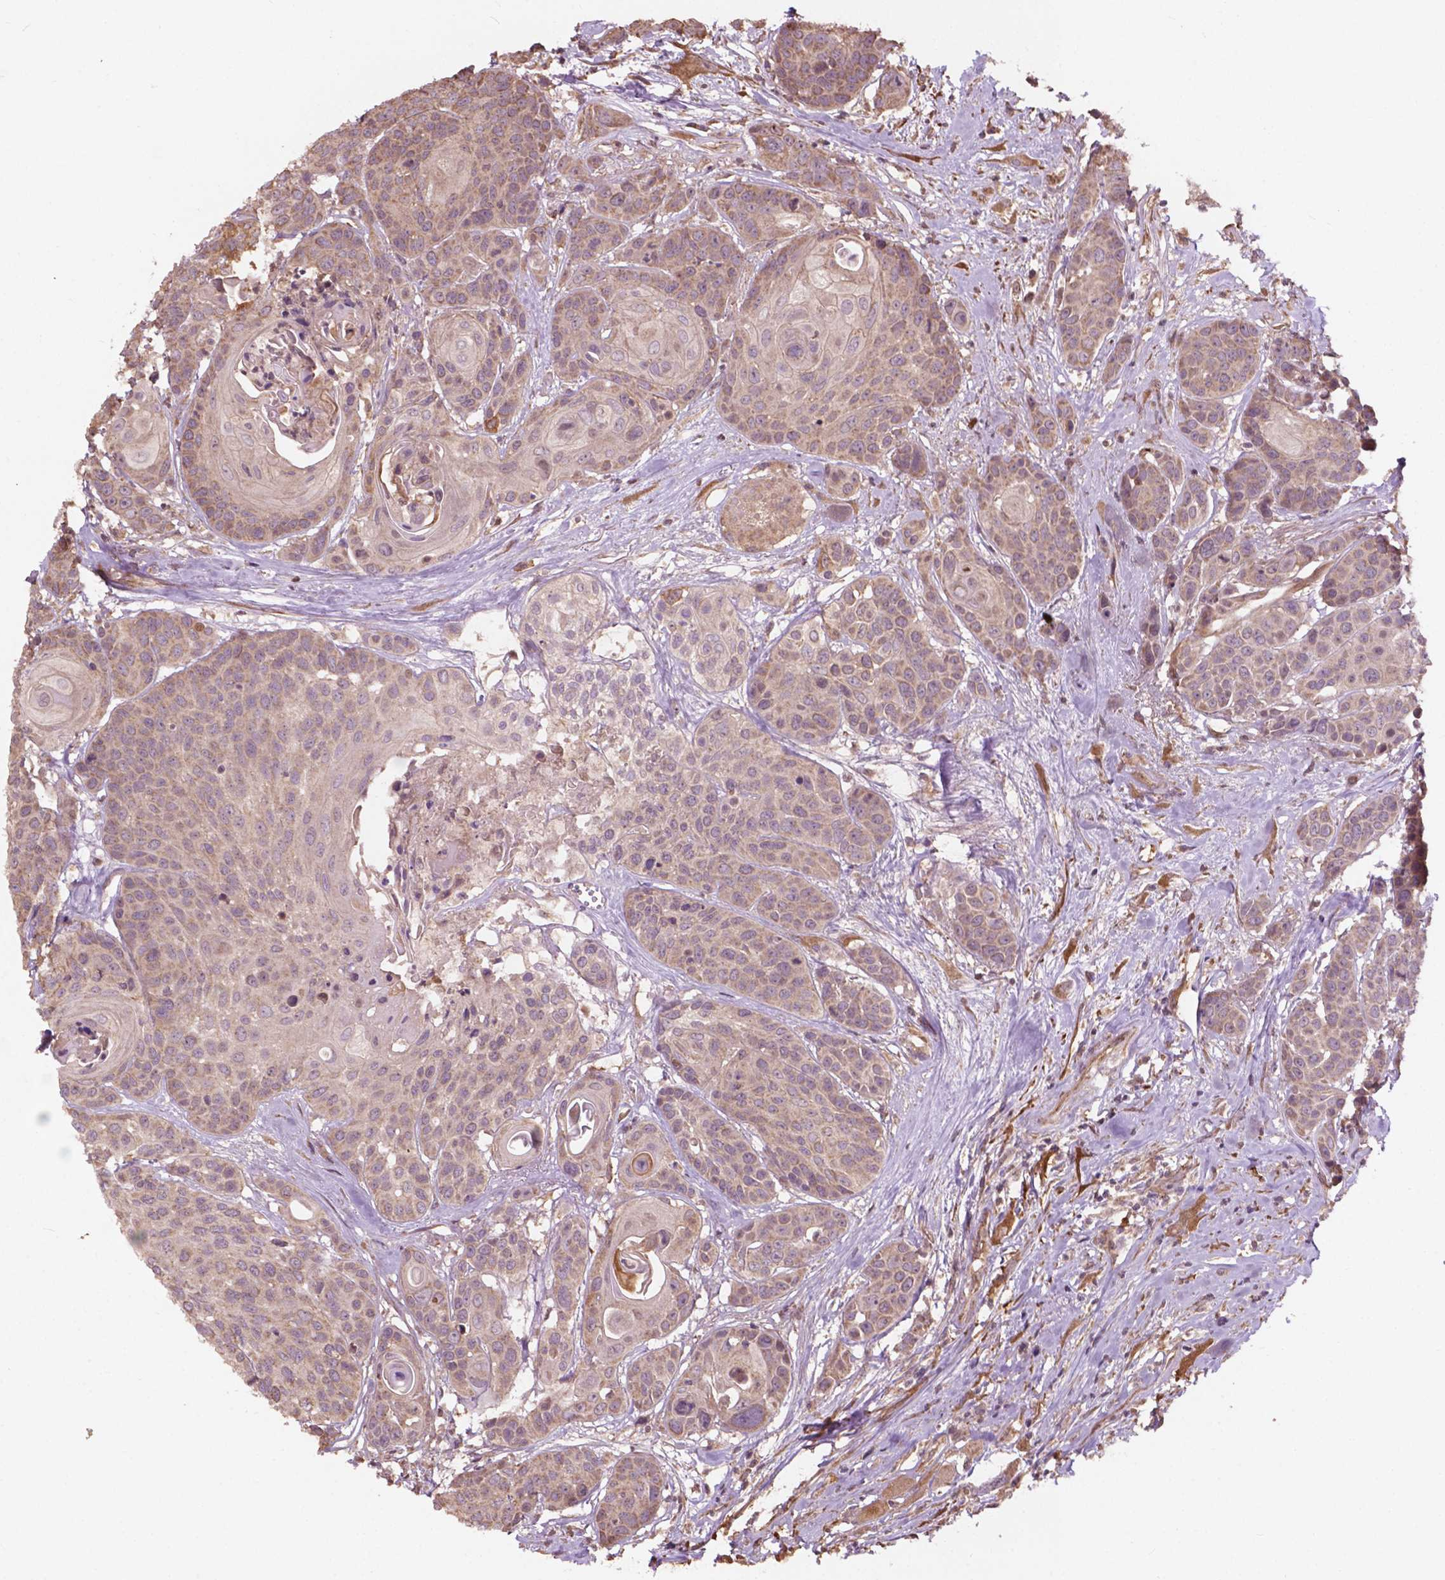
{"staining": {"intensity": "weak", "quantity": "25%-75%", "location": "cytoplasmic/membranous"}, "tissue": "head and neck cancer", "cell_type": "Tumor cells", "image_type": "cancer", "snomed": [{"axis": "morphology", "description": "Squamous cell carcinoma, NOS"}, {"axis": "topography", "description": "Oral tissue"}, {"axis": "topography", "description": "Head-Neck"}], "caption": "Head and neck cancer (squamous cell carcinoma) was stained to show a protein in brown. There is low levels of weak cytoplasmic/membranous expression in about 25%-75% of tumor cells. (Brightfield microscopy of DAB IHC at high magnification).", "gene": "CDC42BPA", "patient": {"sex": "male", "age": 56}}